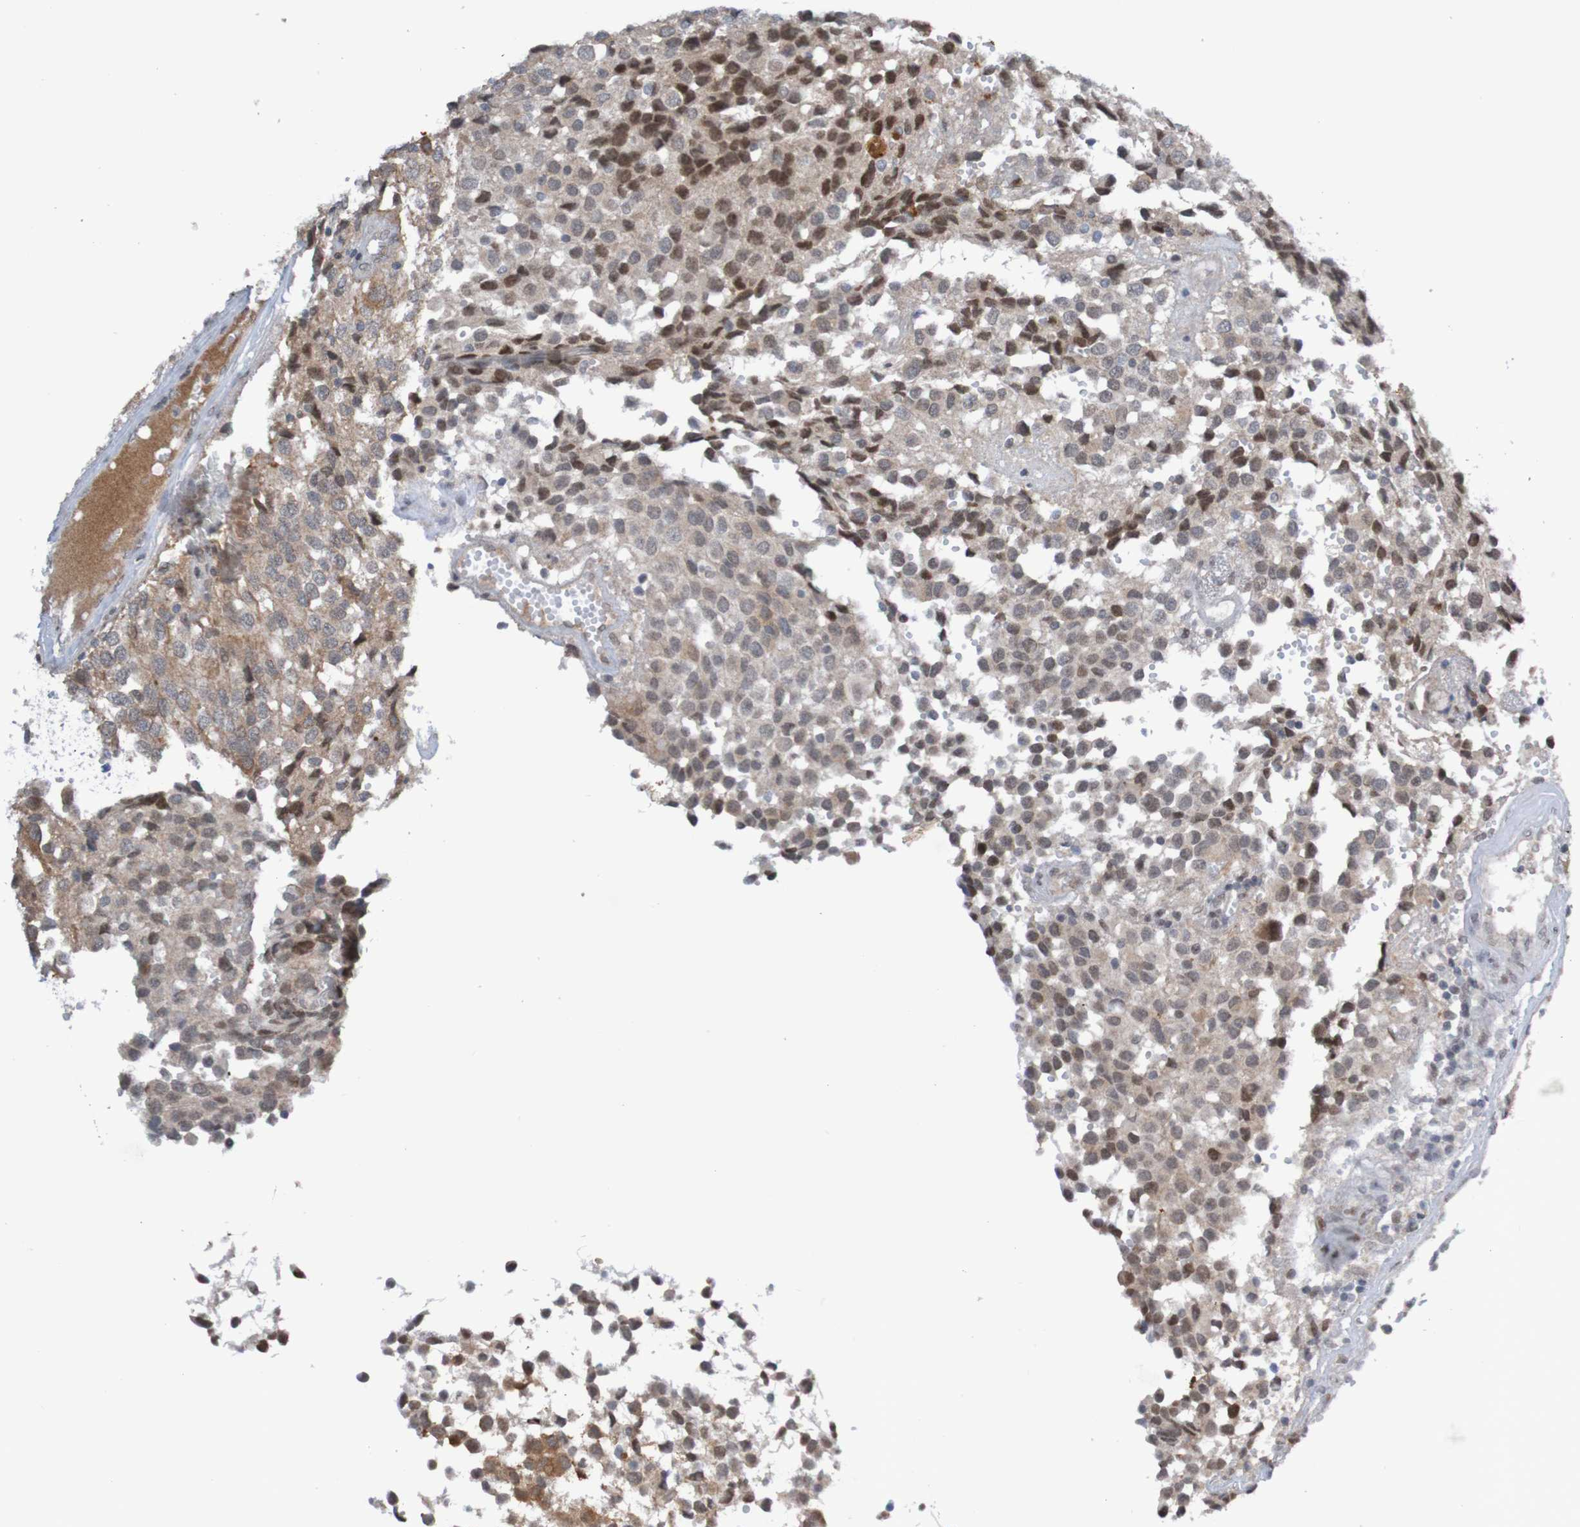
{"staining": {"intensity": "strong", "quantity": "<25%", "location": "cytoplasmic/membranous,nuclear"}, "tissue": "glioma", "cell_type": "Tumor cells", "image_type": "cancer", "snomed": [{"axis": "morphology", "description": "Glioma, malignant, High grade"}, {"axis": "topography", "description": "Brain"}], "caption": "Malignant glioma (high-grade) stained for a protein shows strong cytoplasmic/membranous and nuclear positivity in tumor cells.", "gene": "ITLN1", "patient": {"sex": "male", "age": 32}}